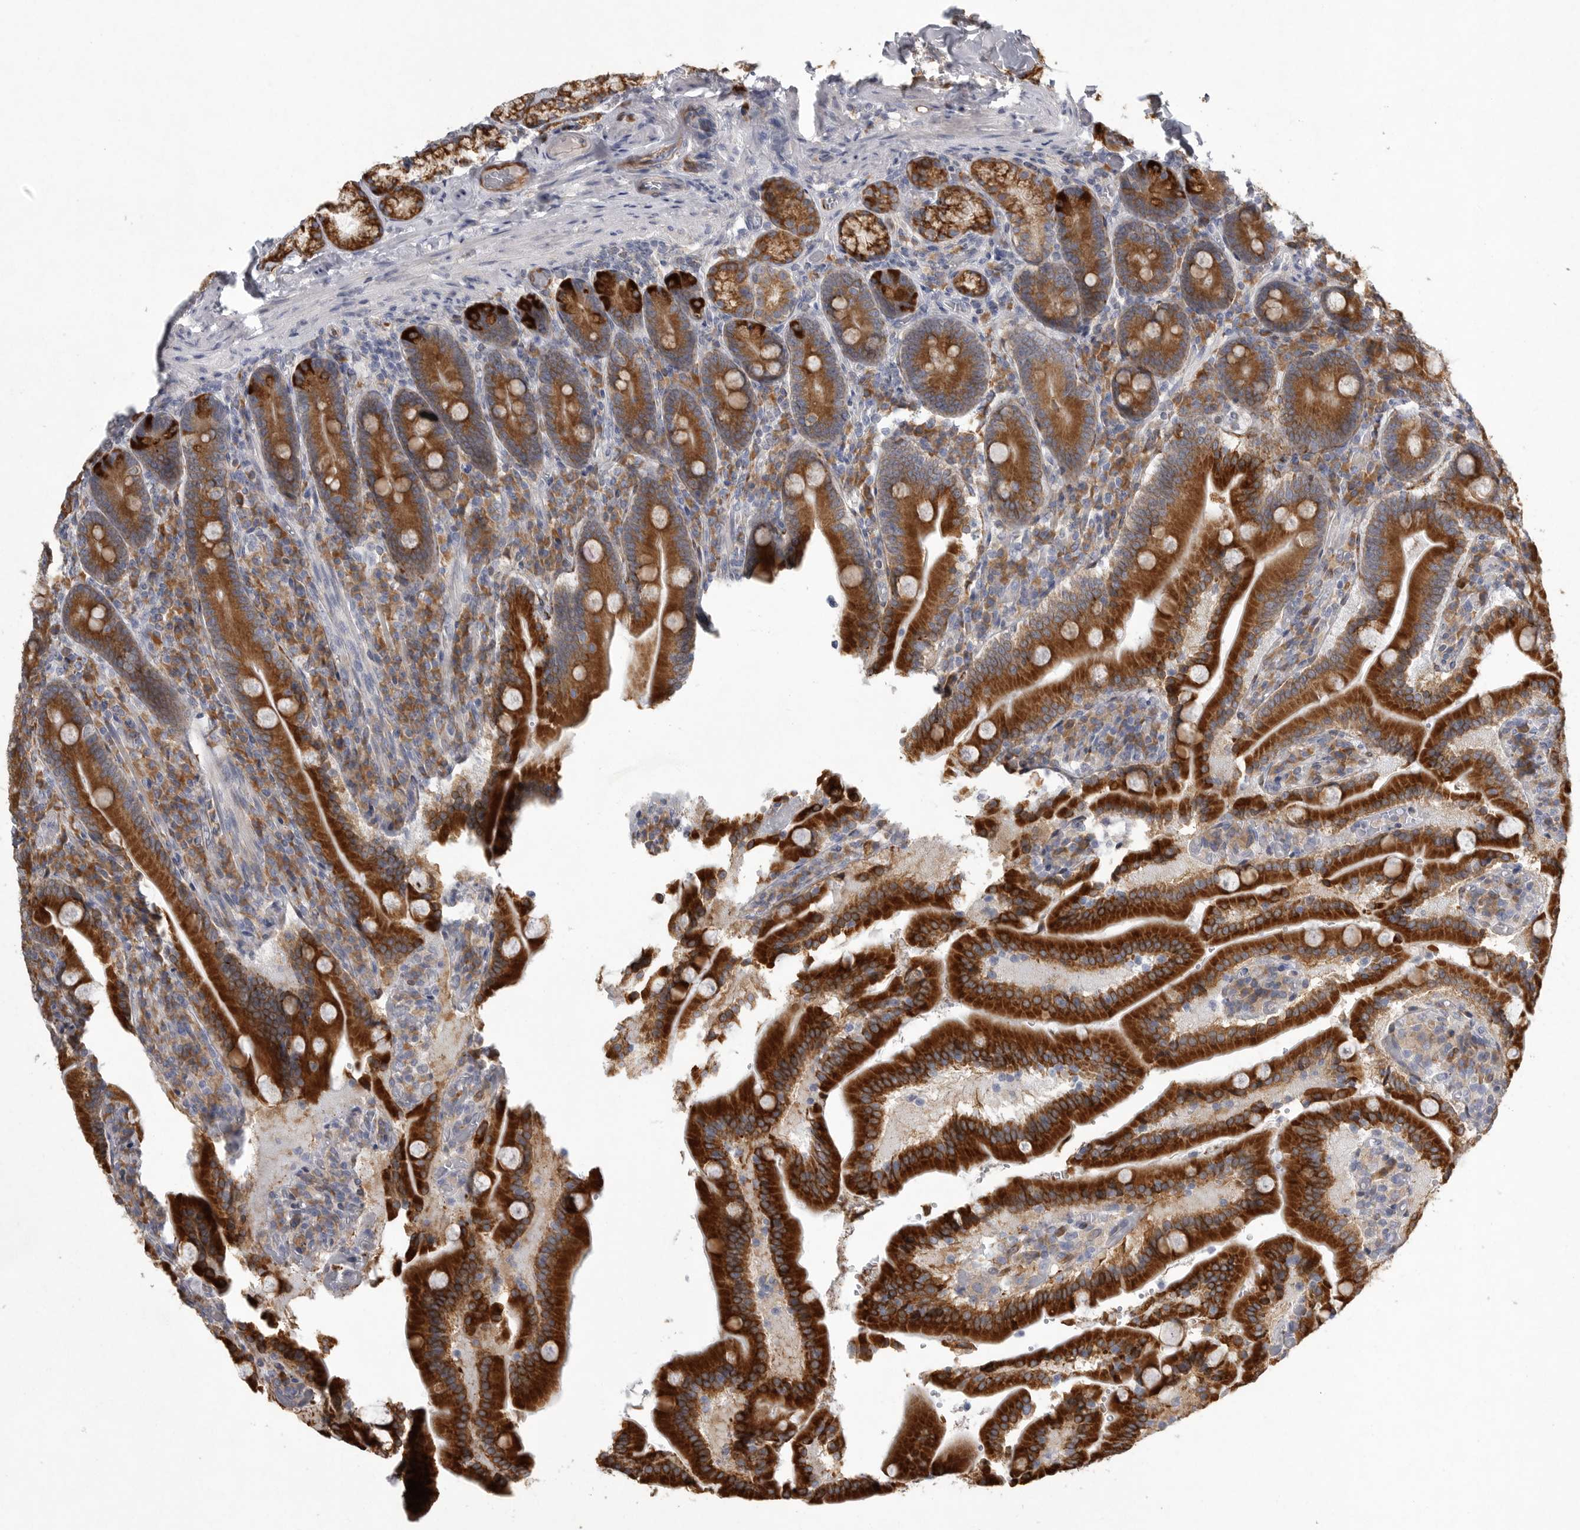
{"staining": {"intensity": "strong", "quantity": ">75%", "location": "cytoplasmic/membranous"}, "tissue": "duodenum", "cell_type": "Glandular cells", "image_type": "normal", "snomed": [{"axis": "morphology", "description": "Normal tissue, NOS"}, {"axis": "topography", "description": "Duodenum"}], "caption": "DAB immunohistochemical staining of normal human duodenum demonstrates strong cytoplasmic/membranous protein staining in approximately >75% of glandular cells. (DAB IHC, brown staining for protein, blue staining for nuclei).", "gene": "MINPP1", "patient": {"sex": "female", "age": 62}}